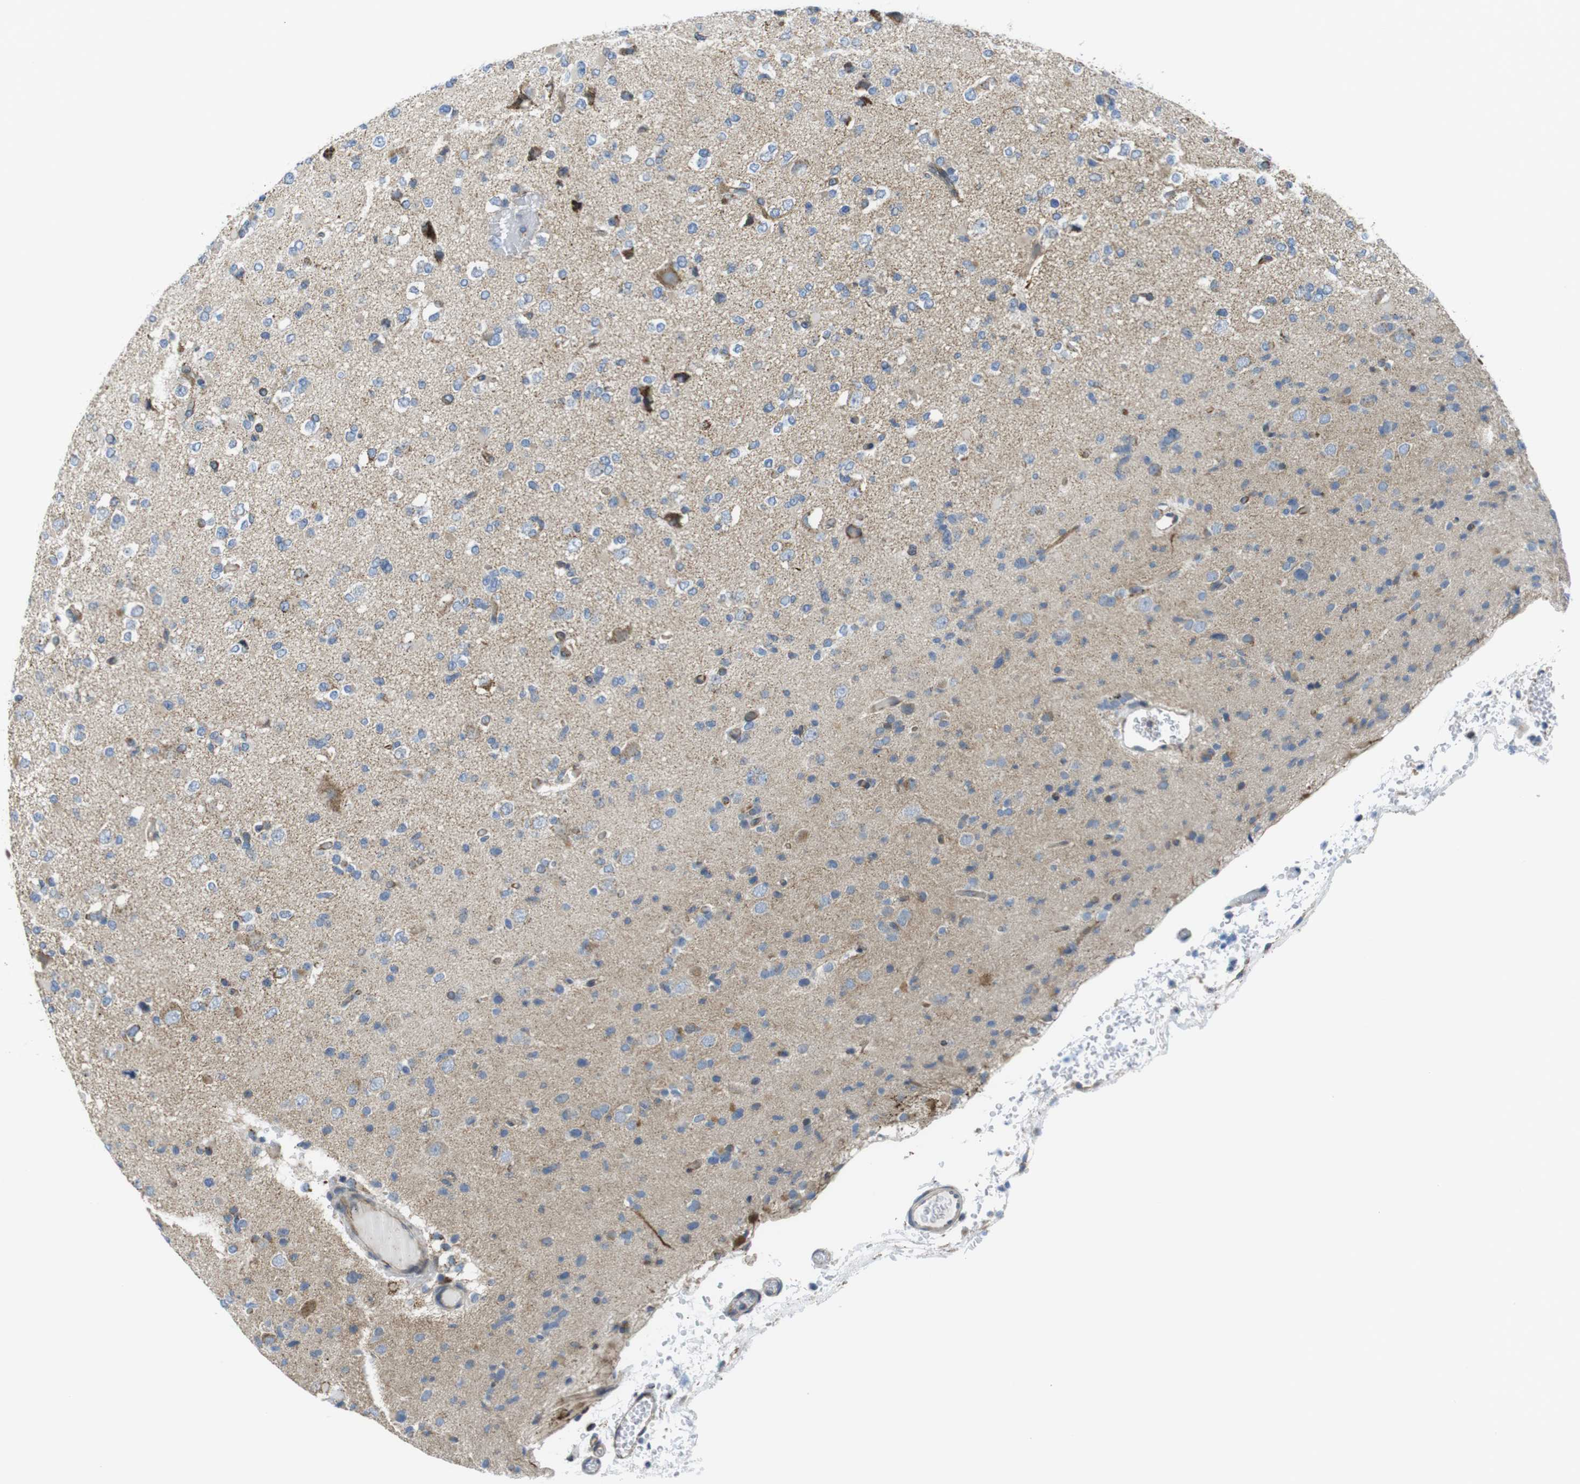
{"staining": {"intensity": "weak", "quantity": "<25%", "location": "cytoplasmic/membranous"}, "tissue": "glioma", "cell_type": "Tumor cells", "image_type": "cancer", "snomed": [{"axis": "morphology", "description": "Glioma, malignant, Low grade"}, {"axis": "topography", "description": "Brain"}], "caption": "There is no significant staining in tumor cells of glioma. (IHC, brightfield microscopy, high magnification).", "gene": "KCNE3", "patient": {"sex": "female", "age": 22}}